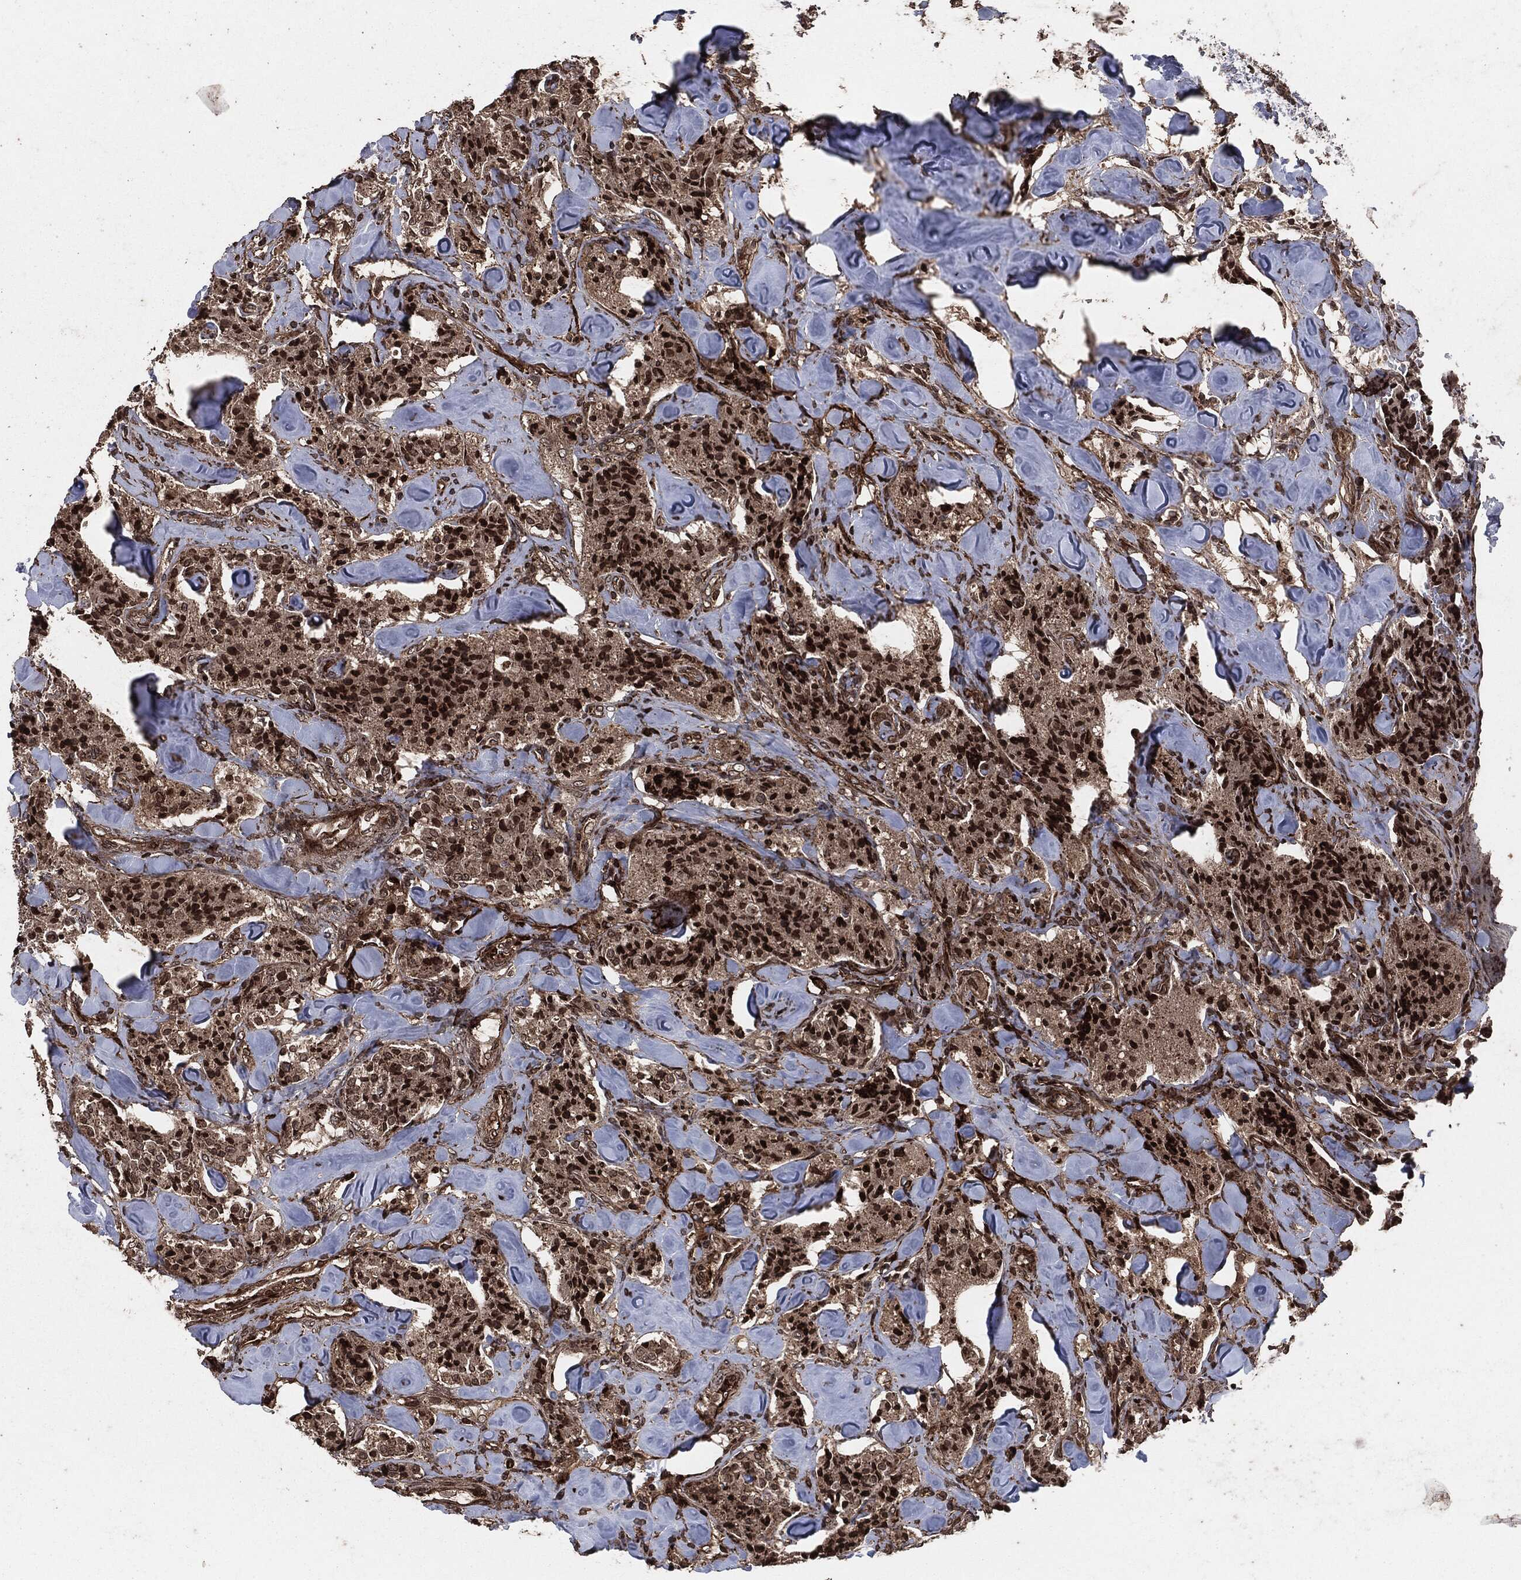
{"staining": {"intensity": "moderate", "quantity": ">75%", "location": "cytoplasmic/membranous,nuclear"}, "tissue": "carcinoid", "cell_type": "Tumor cells", "image_type": "cancer", "snomed": [{"axis": "morphology", "description": "Carcinoid, malignant, NOS"}, {"axis": "topography", "description": "Pancreas"}], "caption": "The image shows a brown stain indicating the presence of a protein in the cytoplasmic/membranous and nuclear of tumor cells in carcinoid (malignant).", "gene": "IFIT1", "patient": {"sex": "male", "age": 41}}